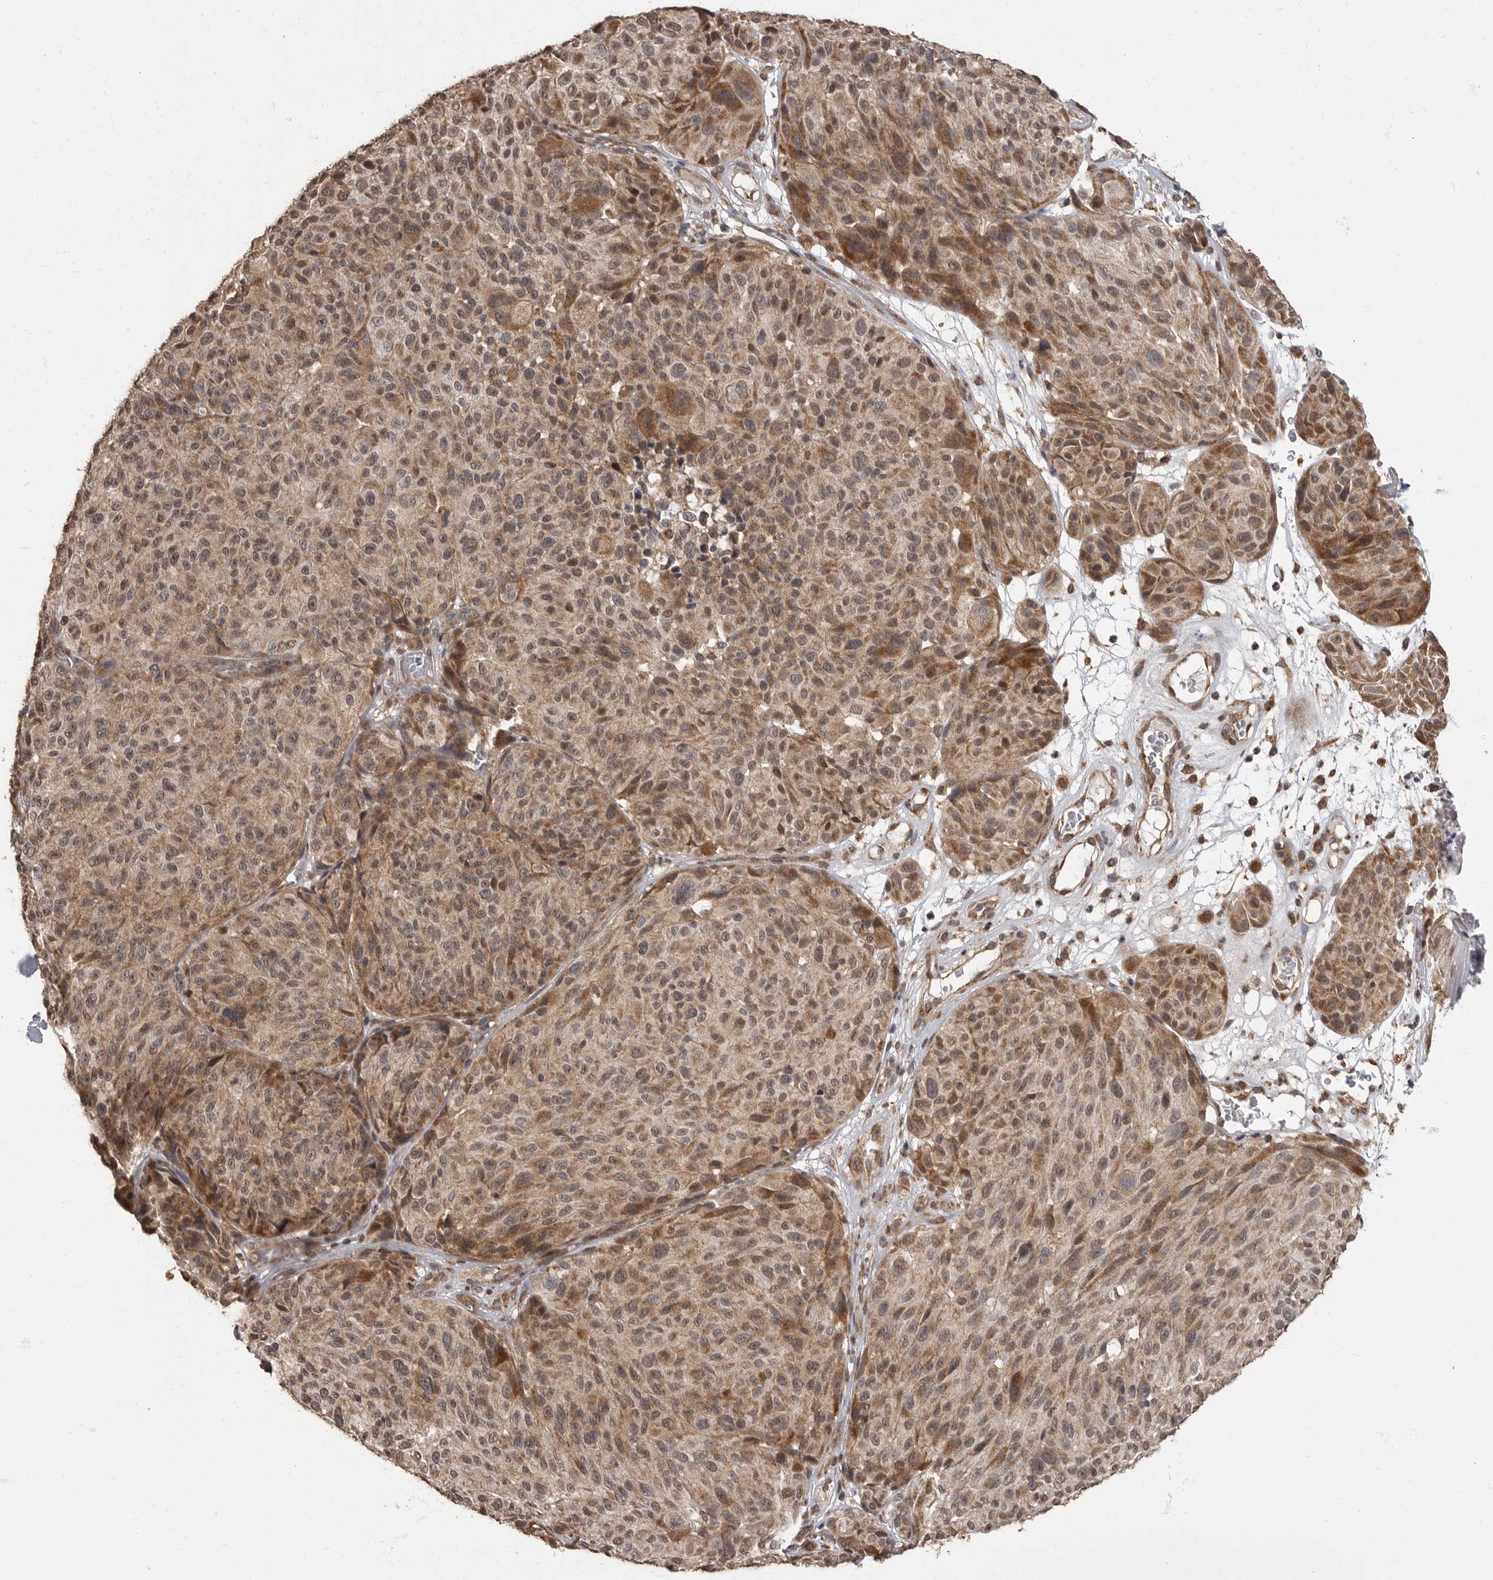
{"staining": {"intensity": "moderate", "quantity": "25%-75%", "location": "cytoplasmic/membranous"}, "tissue": "melanoma", "cell_type": "Tumor cells", "image_type": "cancer", "snomed": [{"axis": "morphology", "description": "Malignant melanoma, NOS"}, {"axis": "topography", "description": "Skin"}], "caption": "Protein analysis of melanoma tissue shows moderate cytoplasmic/membranous positivity in about 25%-75% of tumor cells.", "gene": "MAFG", "patient": {"sex": "male", "age": 83}}